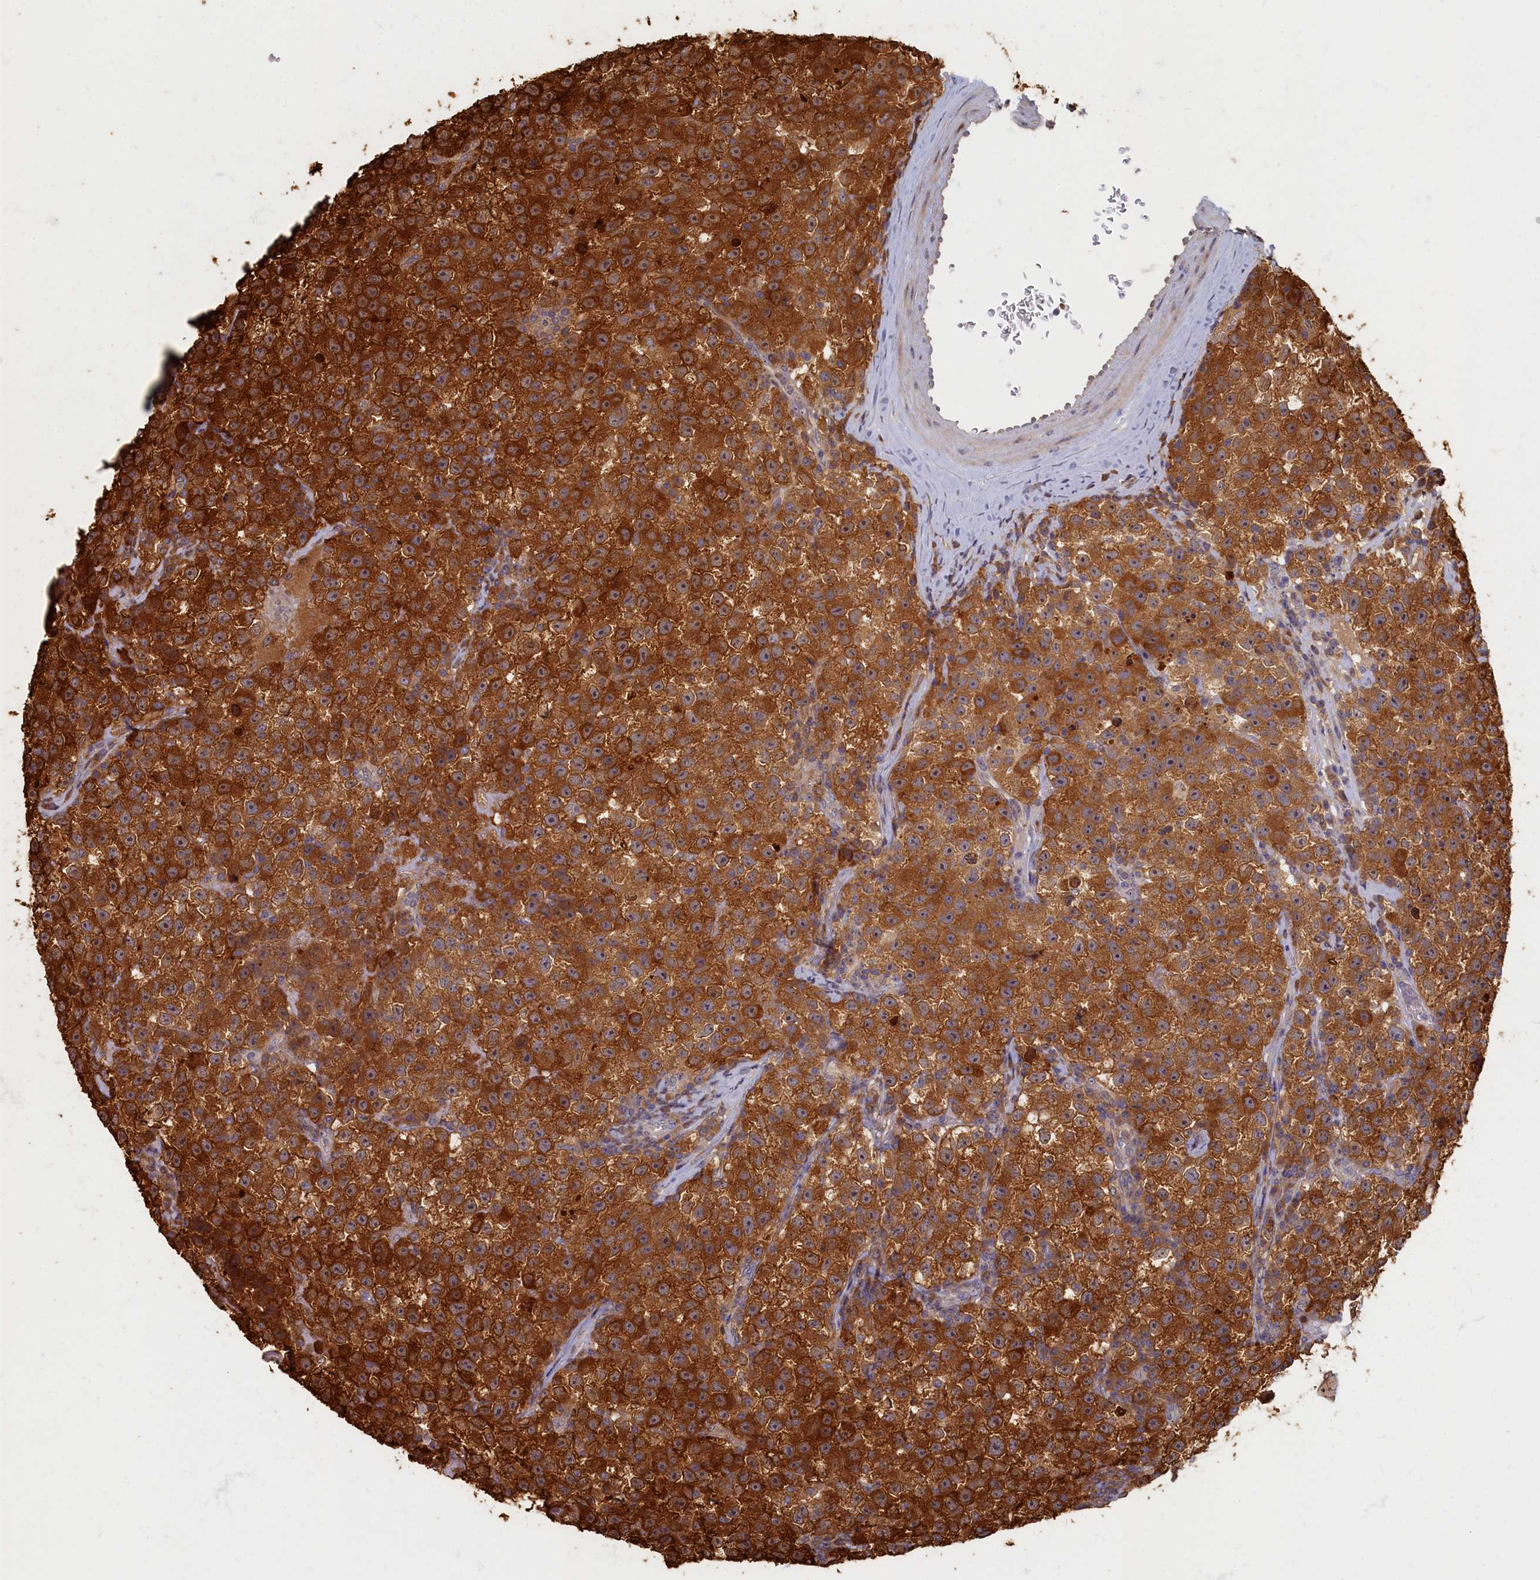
{"staining": {"intensity": "moderate", "quantity": ">75%", "location": "cytoplasmic/membranous"}, "tissue": "testis cancer", "cell_type": "Tumor cells", "image_type": "cancer", "snomed": [{"axis": "morphology", "description": "Seminoma, NOS"}, {"axis": "topography", "description": "Testis"}], "caption": "High-magnification brightfield microscopy of testis cancer stained with DAB (brown) and counterstained with hematoxylin (blue). tumor cells exhibit moderate cytoplasmic/membranous staining is present in approximately>75% of cells.", "gene": "HUNK", "patient": {"sex": "male", "age": 22}}